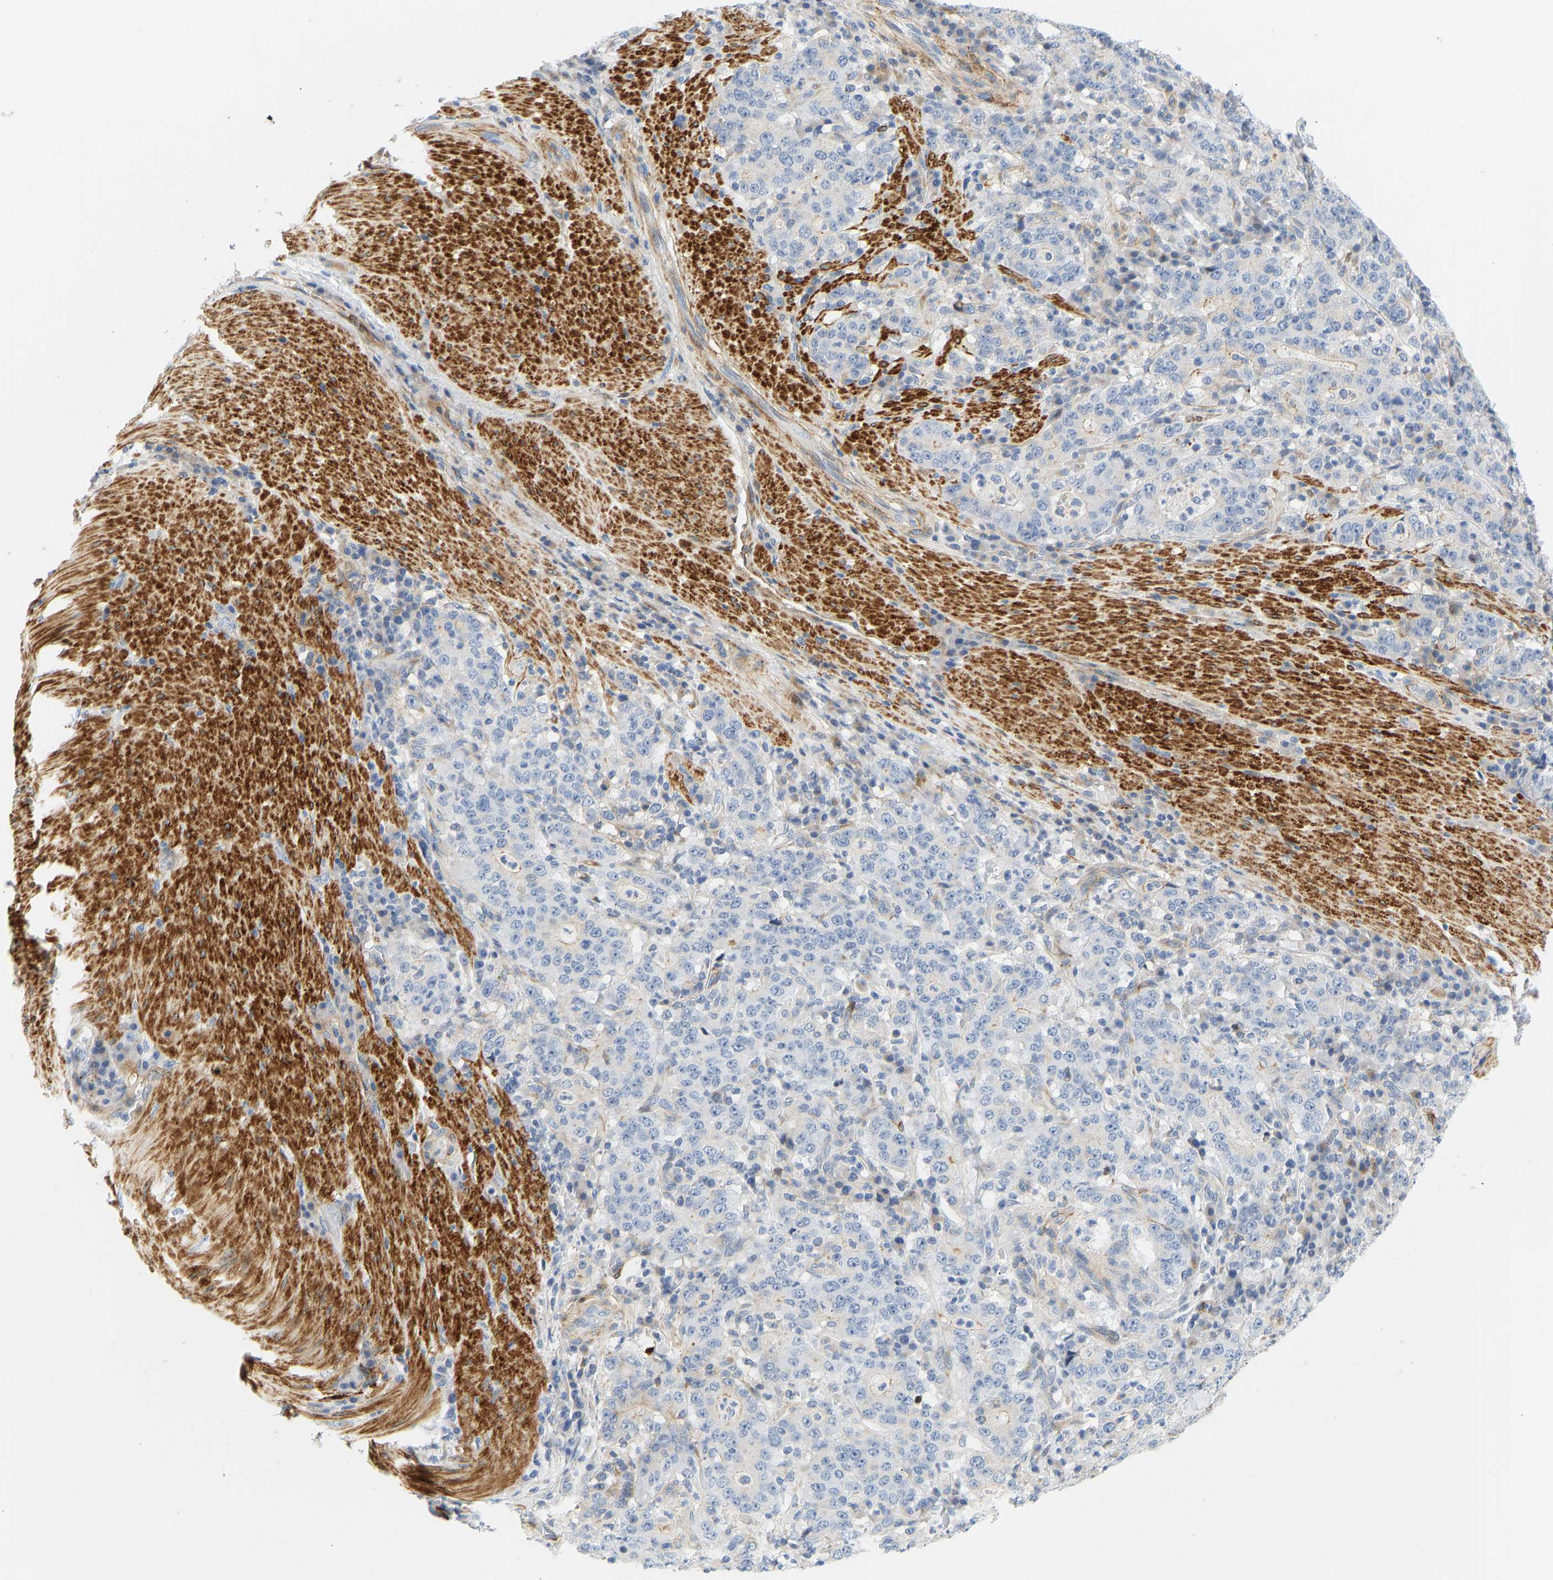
{"staining": {"intensity": "negative", "quantity": "none", "location": "none"}, "tissue": "stomach cancer", "cell_type": "Tumor cells", "image_type": "cancer", "snomed": [{"axis": "morphology", "description": "Normal tissue, NOS"}, {"axis": "morphology", "description": "Adenocarcinoma, NOS"}, {"axis": "topography", "description": "Stomach, upper"}, {"axis": "topography", "description": "Stomach"}], "caption": "Tumor cells show no significant positivity in stomach cancer (adenocarcinoma).", "gene": "SLC30A7", "patient": {"sex": "male", "age": 59}}